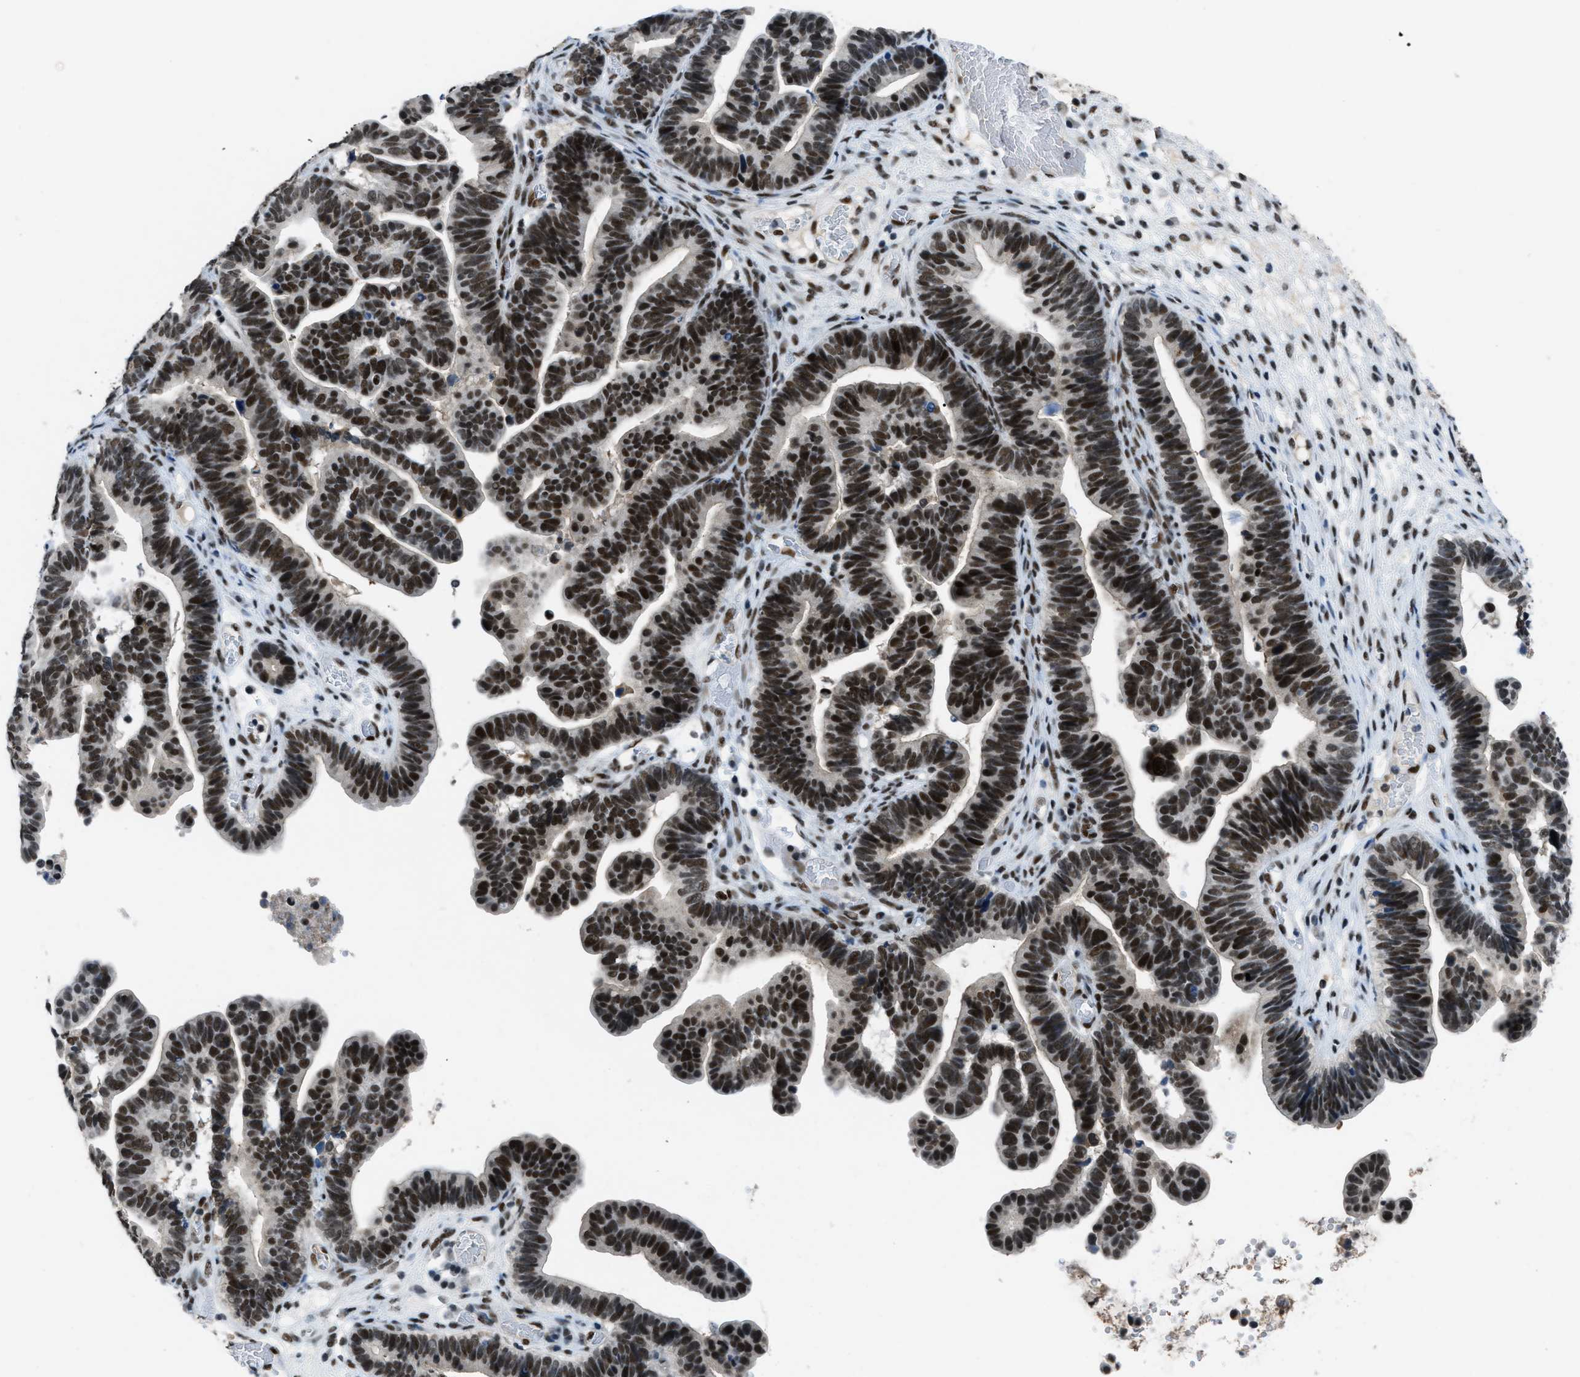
{"staining": {"intensity": "strong", "quantity": ">75%", "location": "nuclear"}, "tissue": "ovarian cancer", "cell_type": "Tumor cells", "image_type": "cancer", "snomed": [{"axis": "morphology", "description": "Cystadenocarcinoma, serous, NOS"}, {"axis": "topography", "description": "Ovary"}], "caption": "Strong nuclear positivity for a protein is identified in about >75% of tumor cells of serous cystadenocarcinoma (ovarian) using IHC.", "gene": "GATAD2B", "patient": {"sex": "female", "age": 56}}